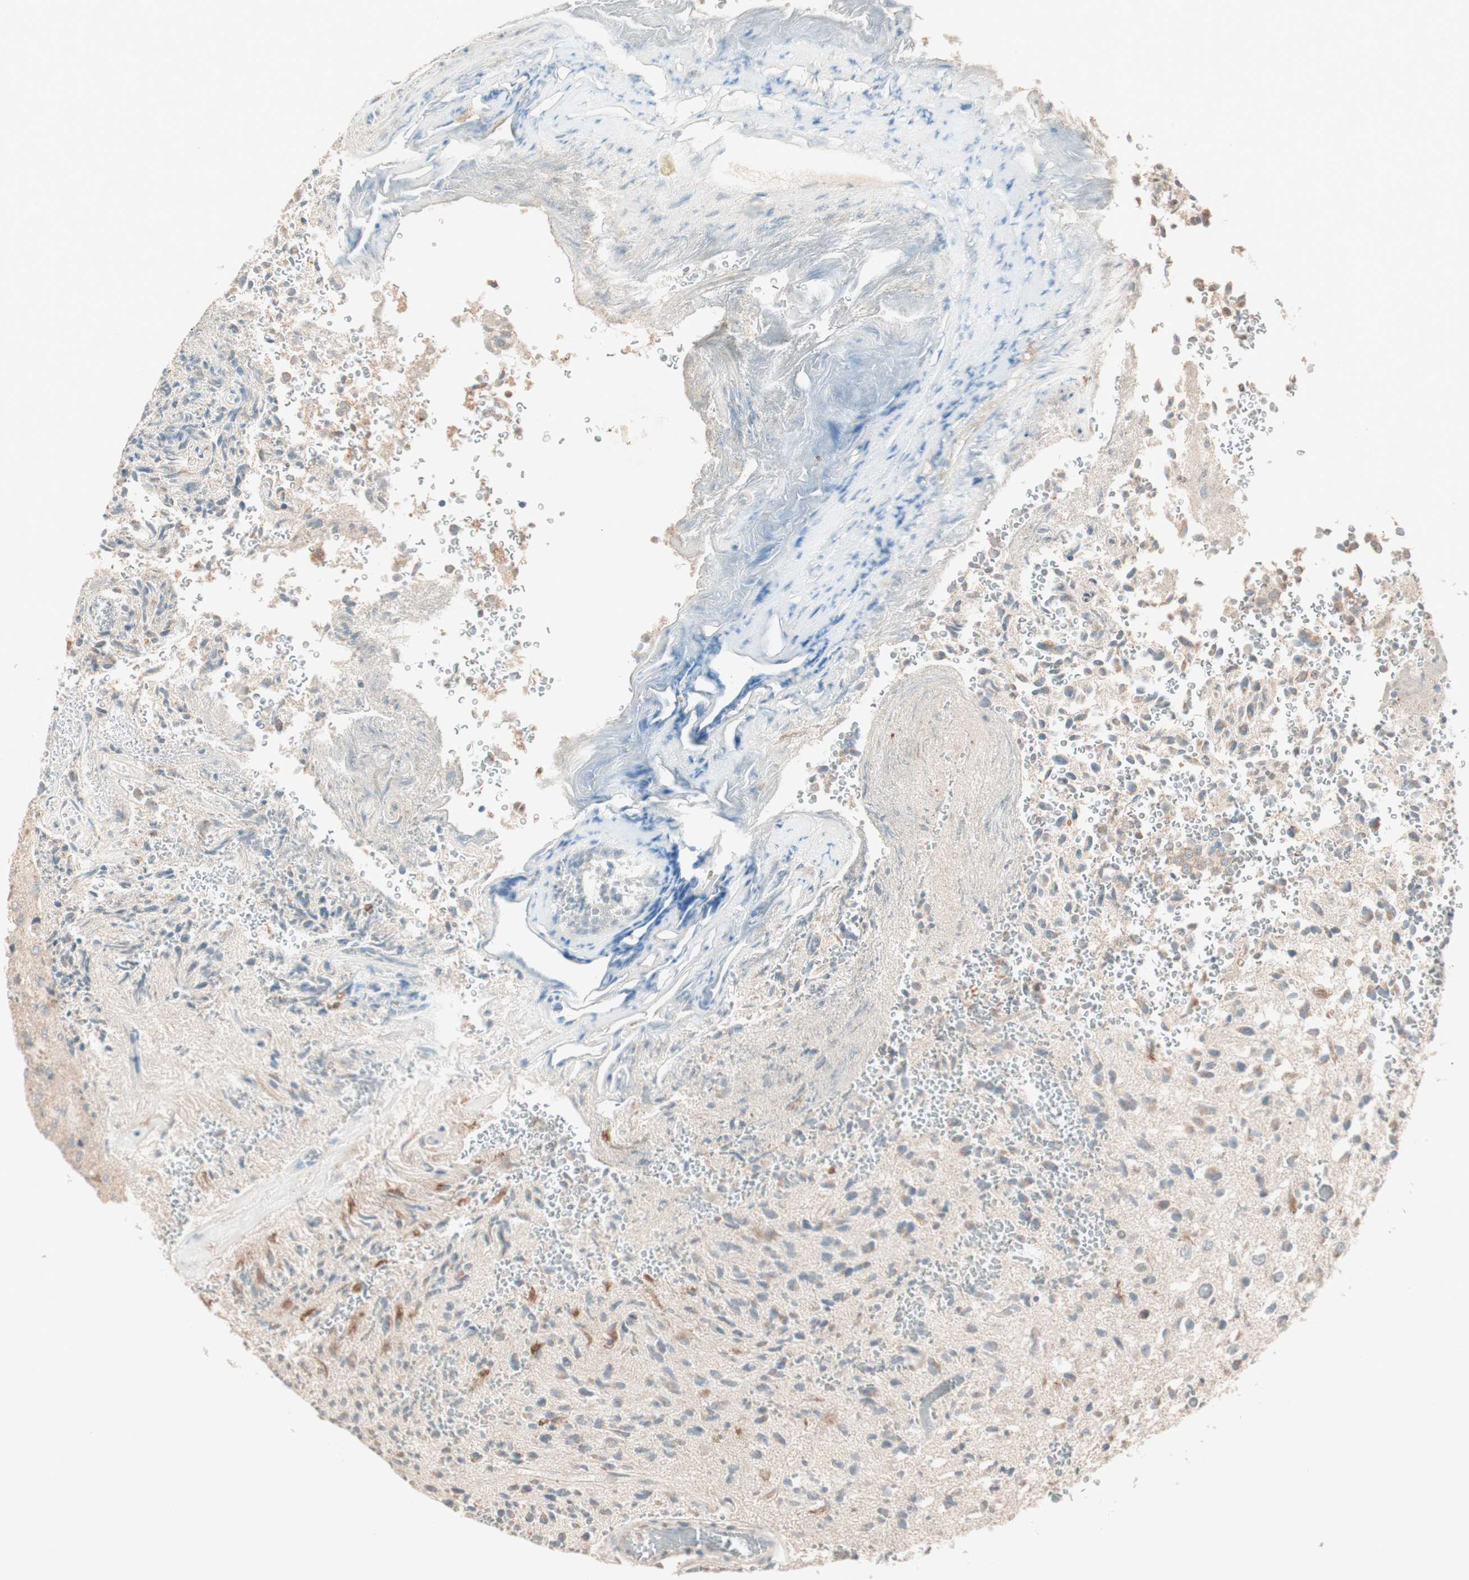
{"staining": {"intensity": "negative", "quantity": "none", "location": "none"}, "tissue": "glioma", "cell_type": "Tumor cells", "image_type": "cancer", "snomed": [{"axis": "morphology", "description": "Glioma, malignant, High grade"}, {"axis": "topography", "description": "pancreas cauda"}], "caption": "Glioma was stained to show a protein in brown. There is no significant positivity in tumor cells. Brightfield microscopy of immunohistochemistry (IHC) stained with DAB (brown) and hematoxylin (blue), captured at high magnification.", "gene": "SEC16A", "patient": {"sex": "male", "age": 60}}